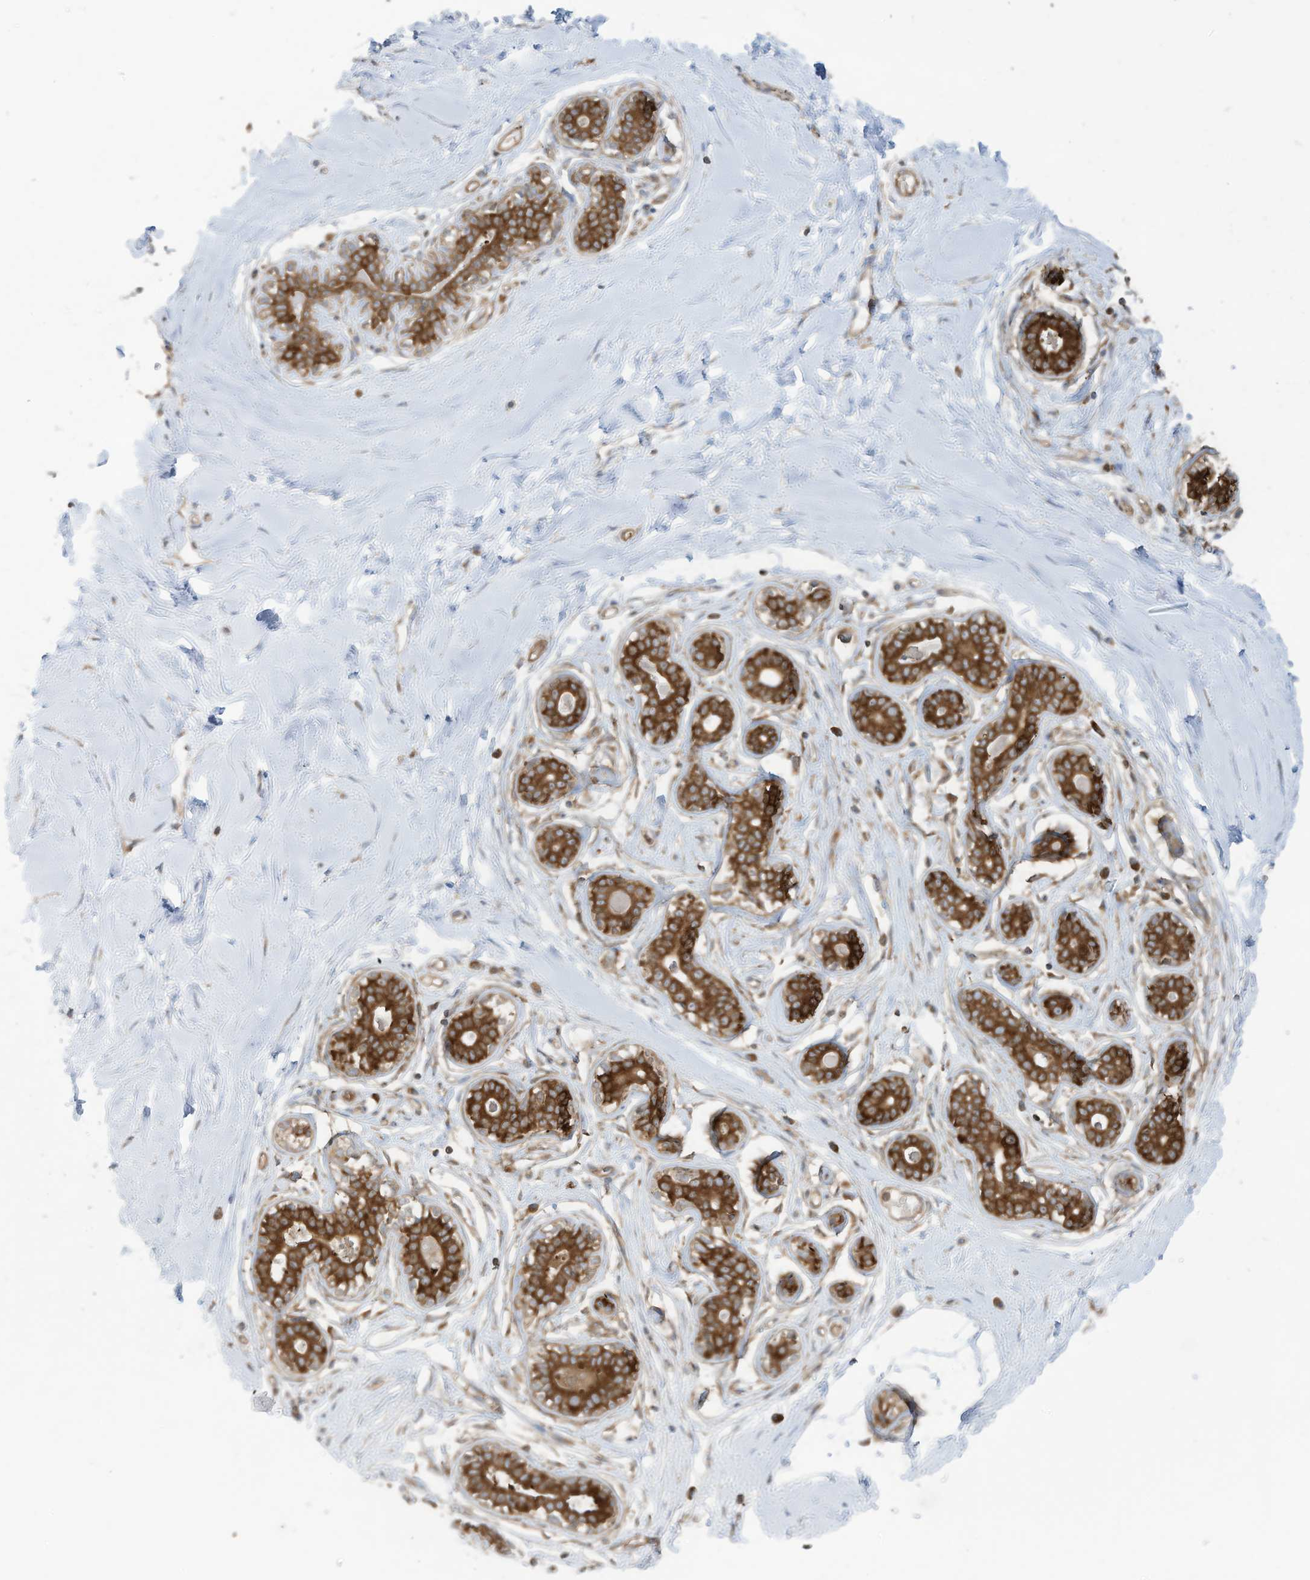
{"staining": {"intensity": "weak", "quantity": "25%-75%", "location": "cytoplasmic/membranous"}, "tissue": "breast", "cell_type": "Adipocytes", "image_type": "normal", "snomed": [{"axis": "morphology", "description": "Normal tissue, NOS"}, {"axis": "morphology", "description": "Adenoma, NOS"}, {"axis": "topography", "description": "Breast"}], "caption": "Adipocytes exhibit weak cytoplasmic/membranous positivity in about 25%-75% of cells in unremarkable breast. Nuclei are stained in blue.", "gene": "OLA1", "patient": {"sex": "female", "age": 23}}